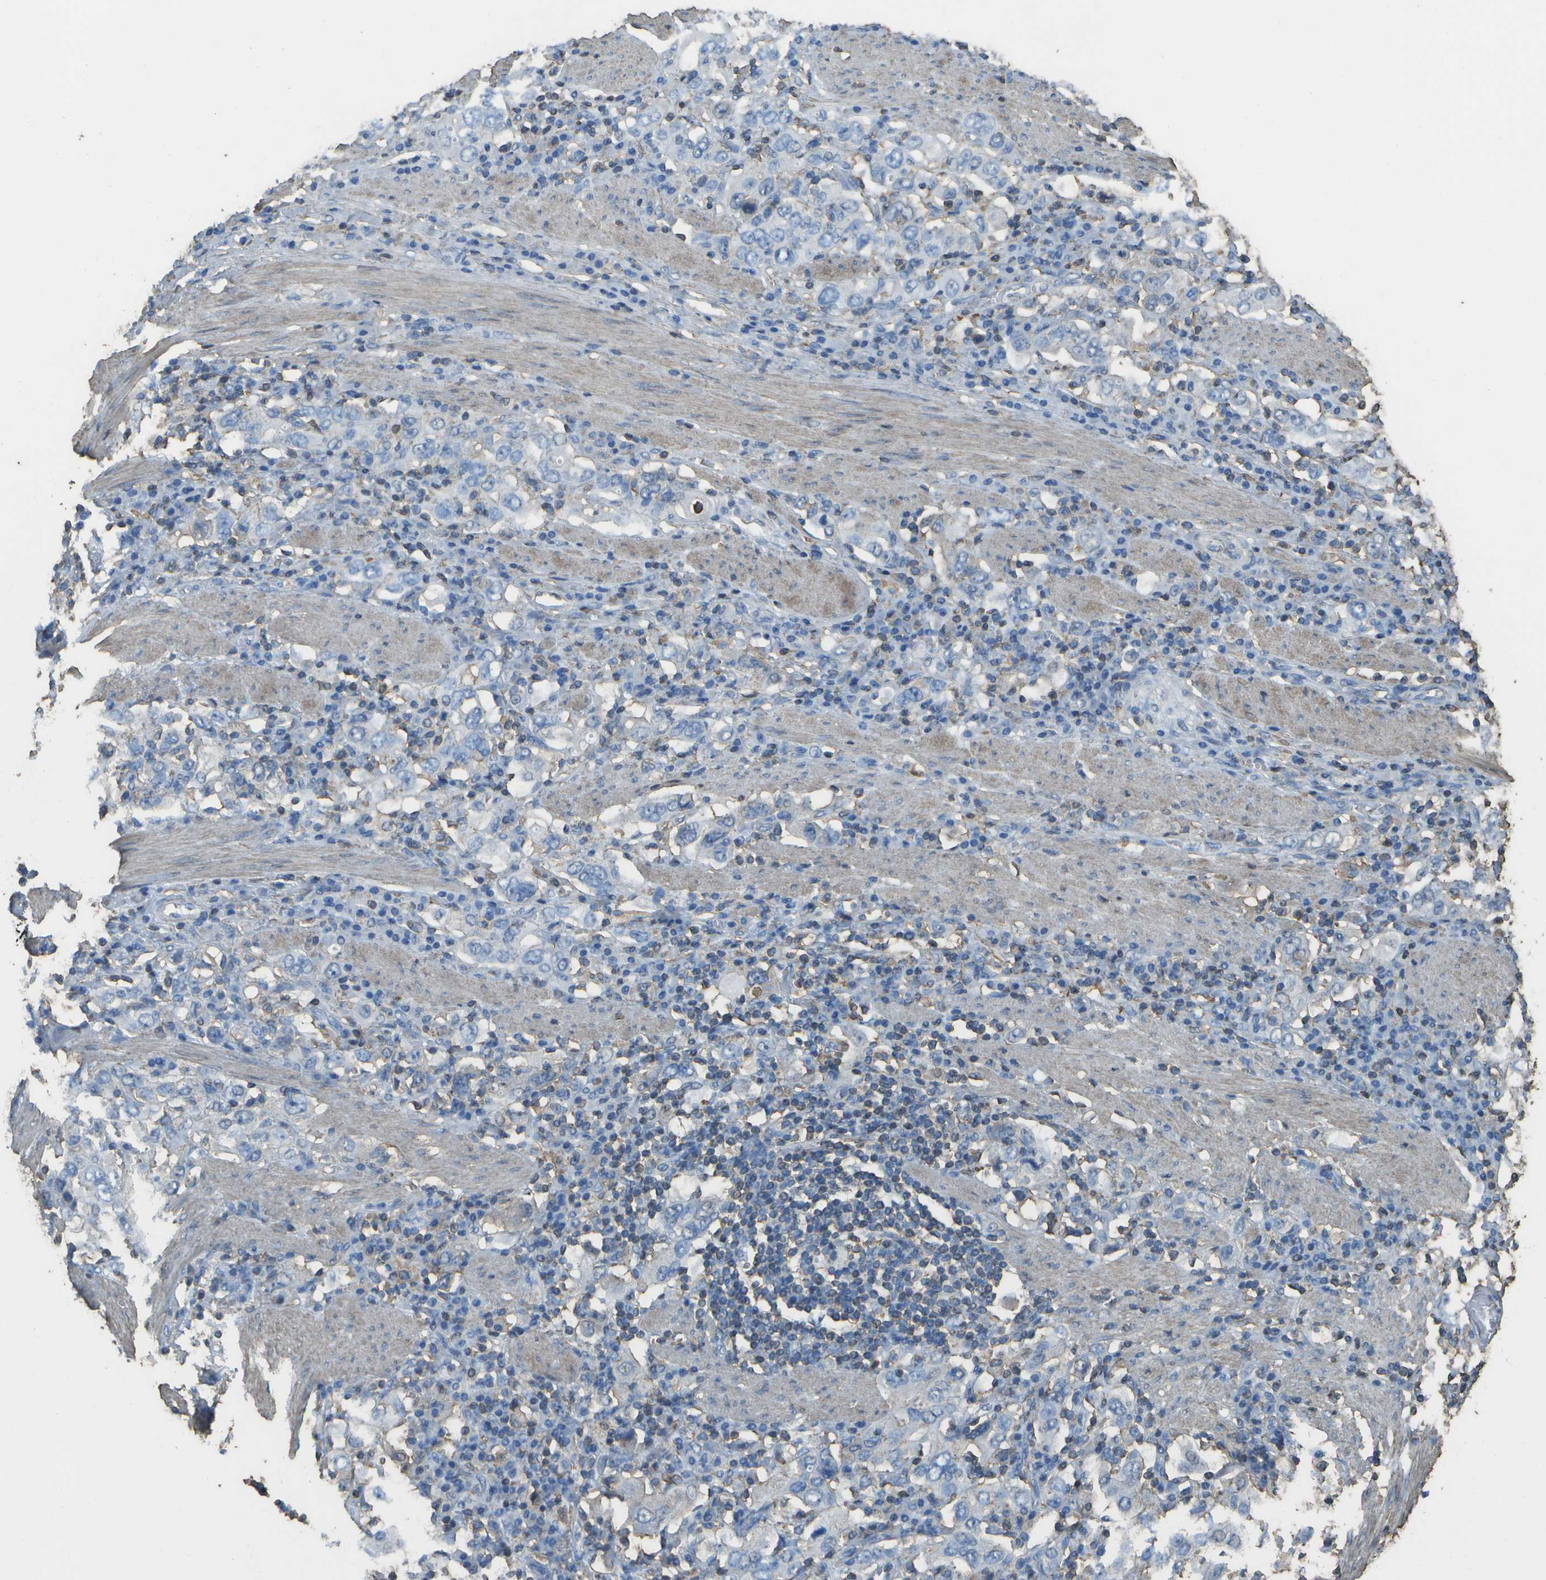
{"staining": {"intensity": "negative", "quantity": "none", "location": "none"}, "tissue": "stomach cancer", "cell_type": "Tumor cells", "image_type": "cancer", "snomed": [{"axis": "morphology", "description": "Adenocarcinoma, NOS"}, {"axis": "topography", "description": "Stomach, upper"}], "caption": "DAB immunohistochemical staining of human adenocarcinoma (stomach) demonstrates no significant staining in tumor cells.", "gene": "CYP4F11", "patient": {"sex": "male", "age": 62}}